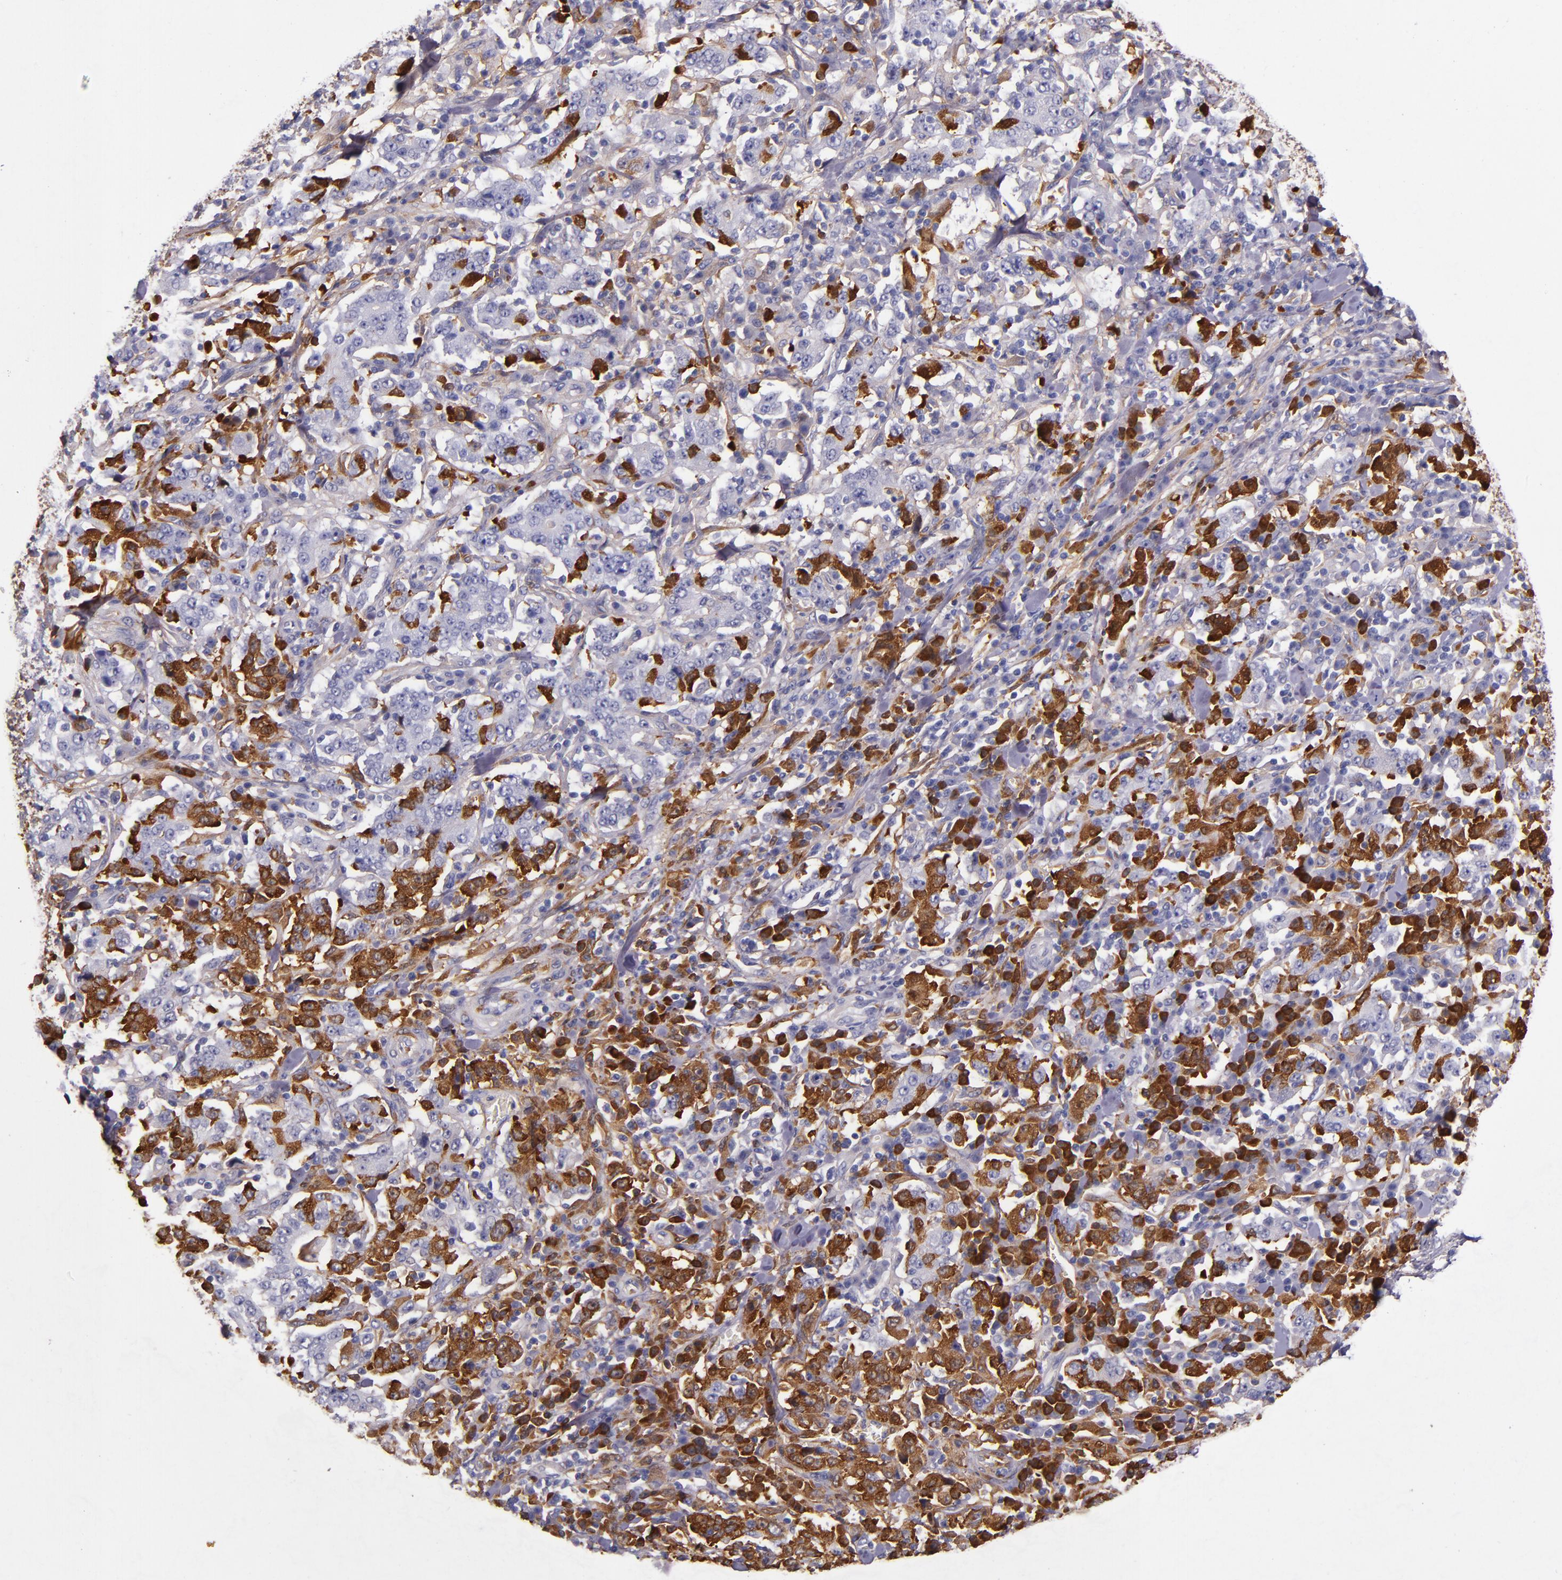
{"staining": {"intensity": "moderate", "quantity": "<25%", "location": "cytoplasmic/membranous"}, "tissue": "stomach cancer", "cell_type": "Tumor cells", "image_type": "cancer", "snomed": [{"axis": "morphology", "description": "Normal tissue, NOS"}, {"axis": "morphology", "description": "Adenocarcinoma, NOS"}, {"axis": "topography", "description": "Stomach, upper"}, {"axis": "topography", "description": "Stomach"}], "caption": "Immunohistochemical staining of human stomach cancer reveals moderate cytoplasmic/membranous protein expression in about <25% of tumor cells.", "gene": "CLEC3B", "patient": {"sex": "male", "age": 59}}